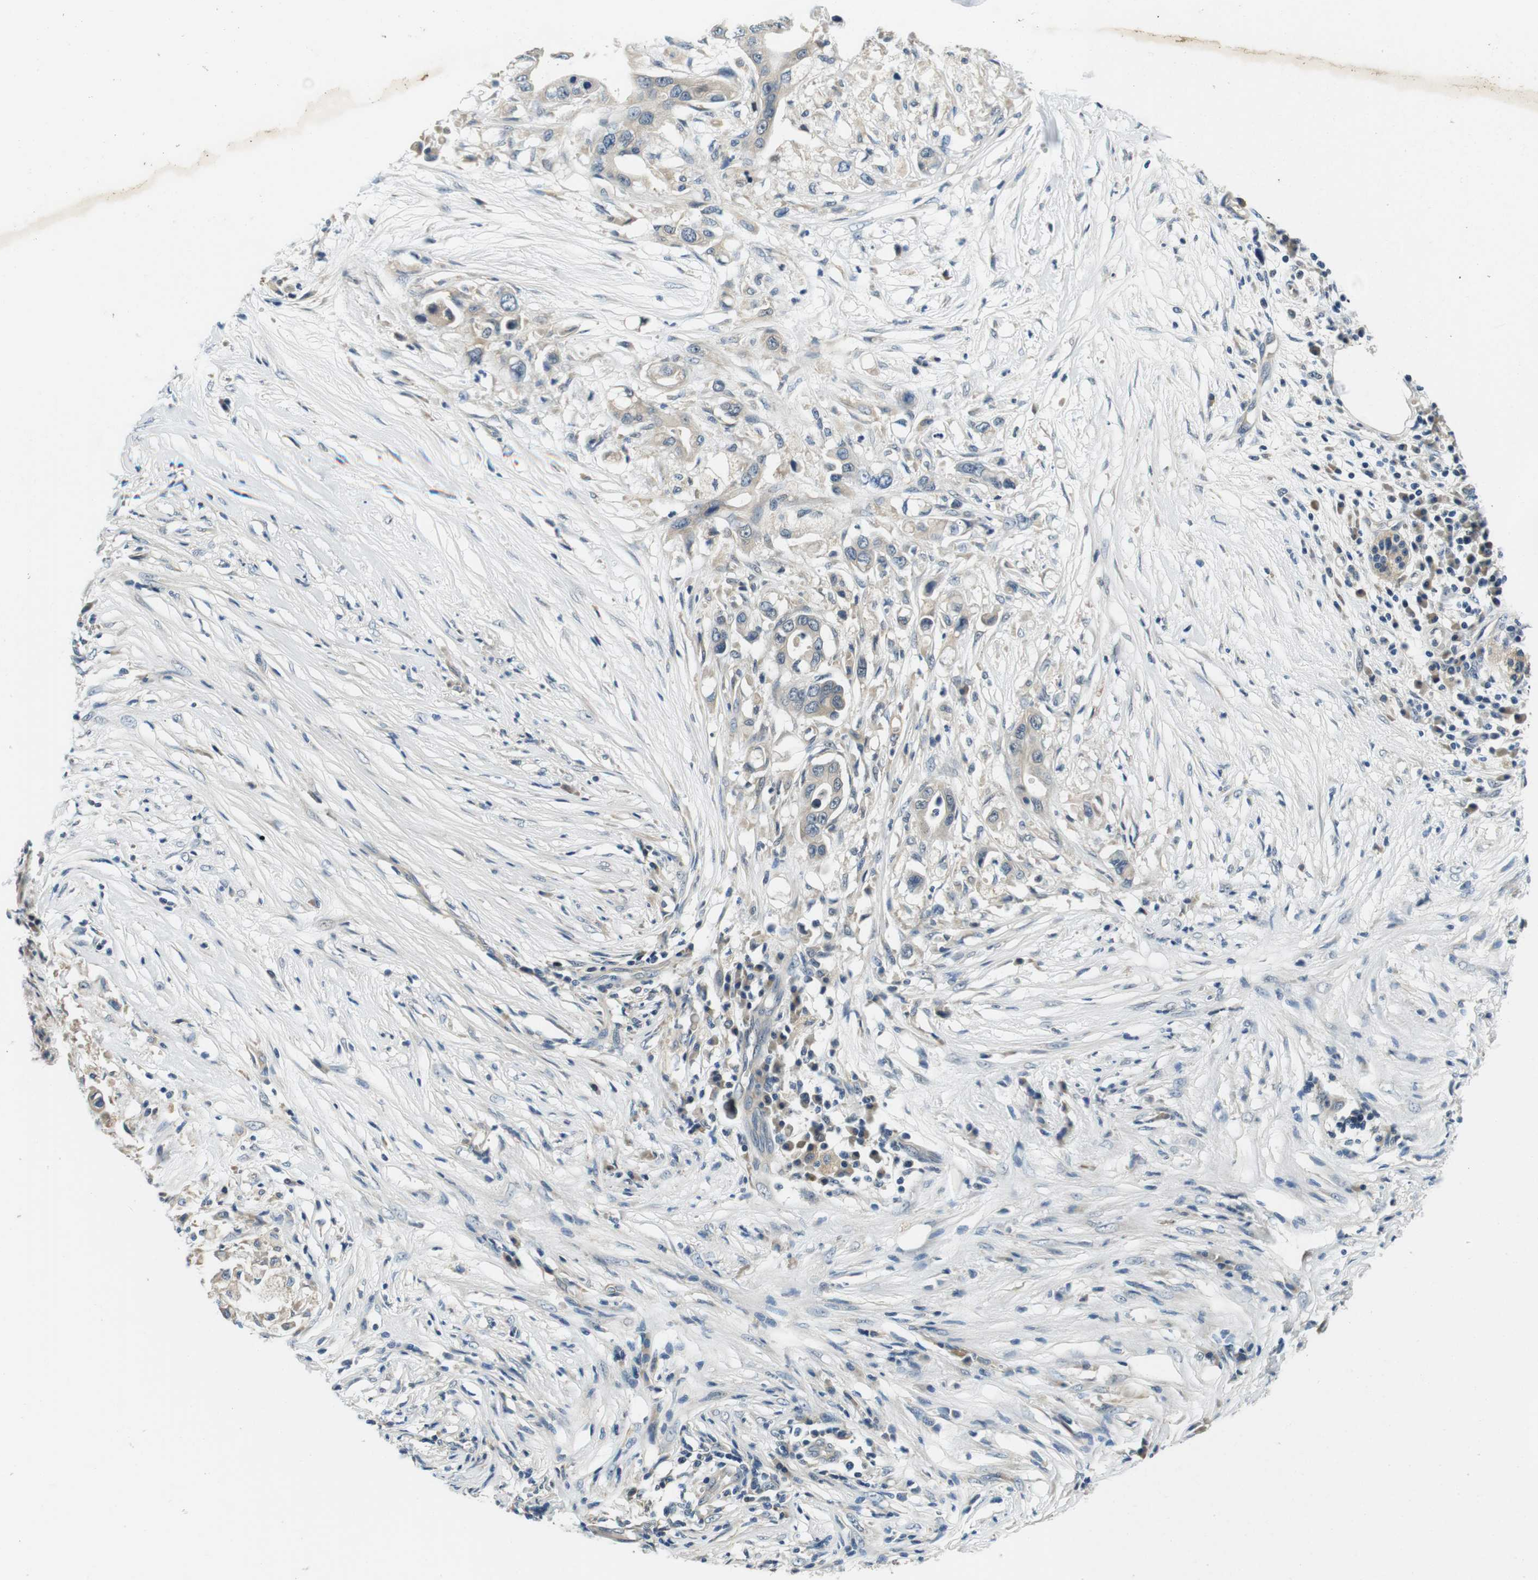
{"staining": {"intensity": "weak", "quantity": "<25%", "location": "cytoplasmic/membranous"}, "tissue": "pancreatic cancer", "cell_type": "Tumor cells", "image_type": "cancer", "snomed": [{"axis": "morphology", "description": "Adenocarcinoma, NOS"}, {"axis": "topography", "description": "Pancreas"}], "caption": "The micrograph reveals no significant staining in tumor cells of pancreatic adenocarcinoma. (DAB IHC with hematoxylin counter stain).", "gene": "DTNA", "patient": {"sex": "male", "age": 77}}